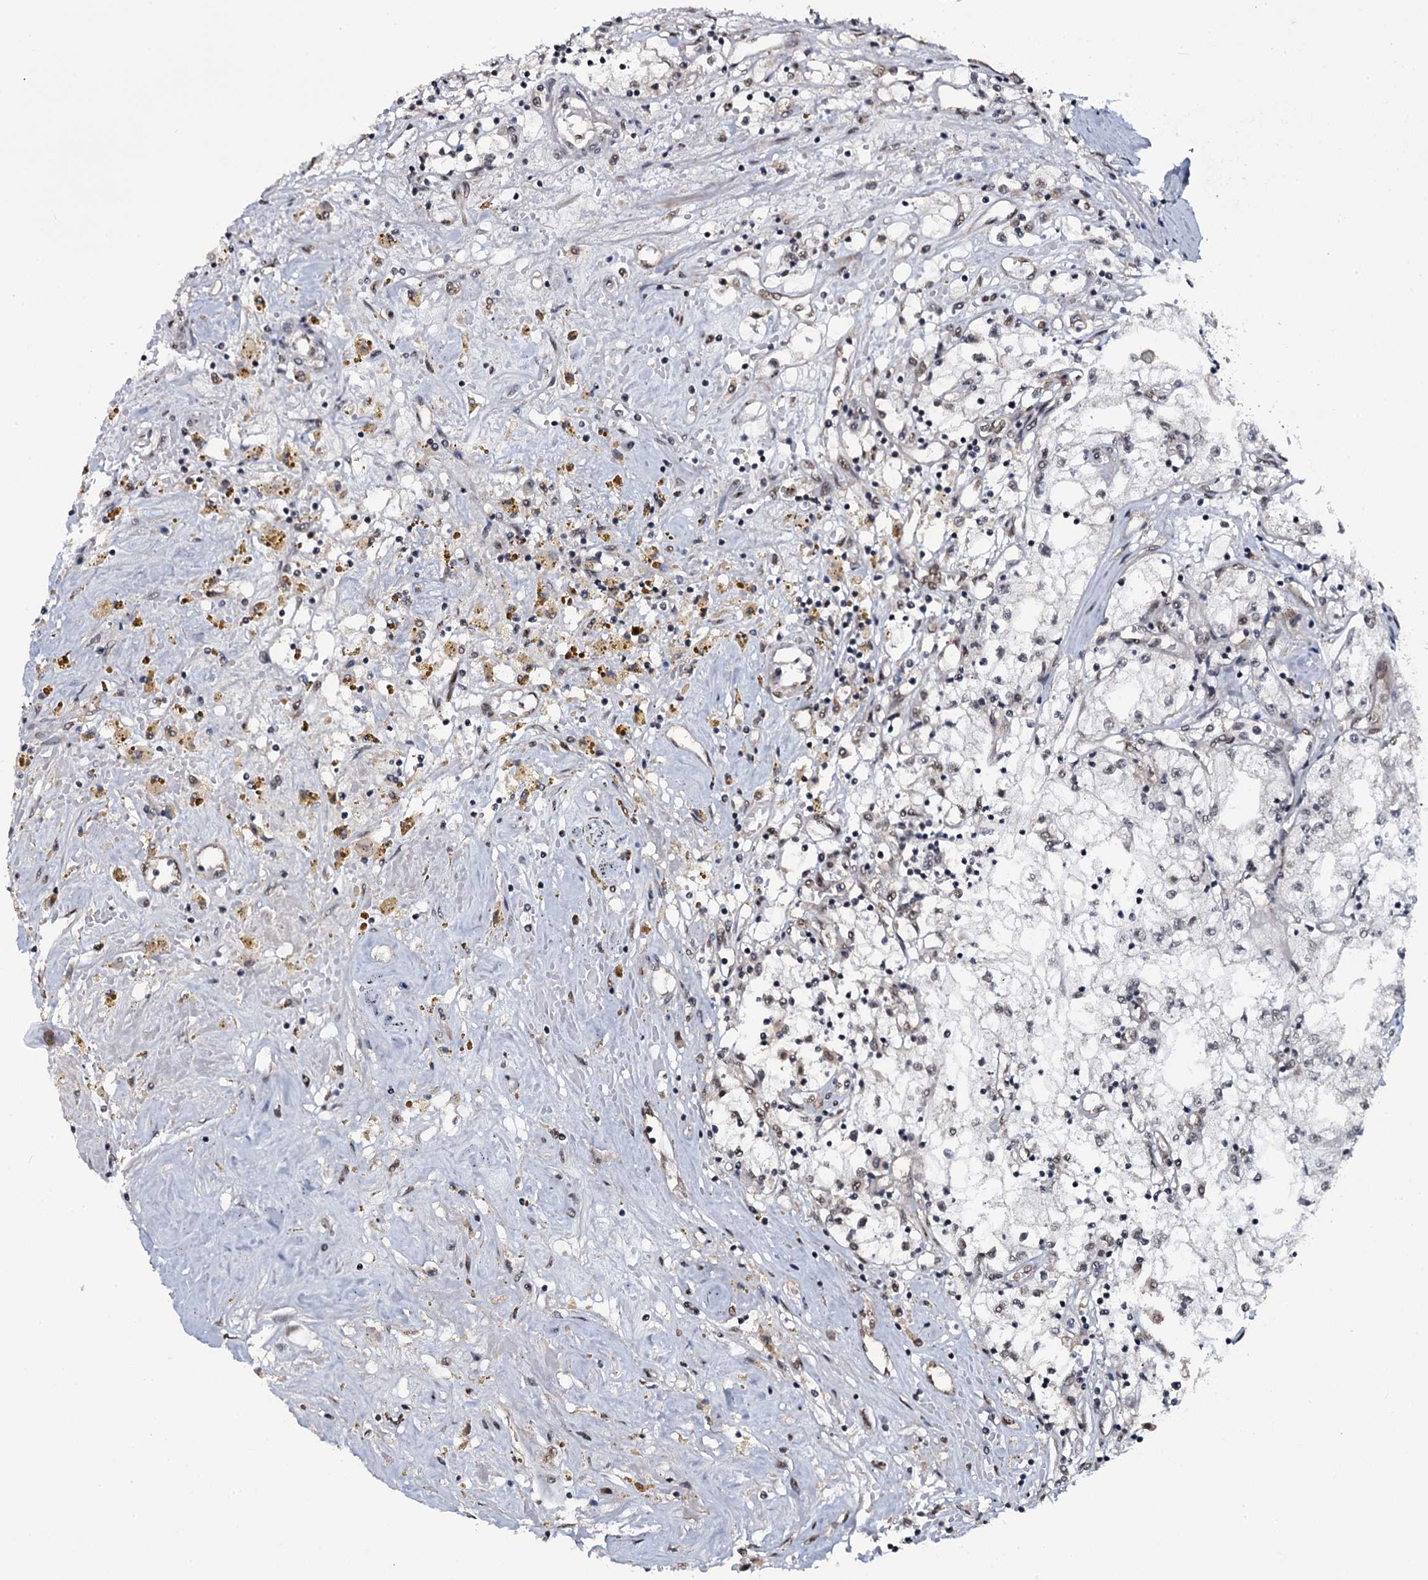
{"staining": {"intensity": "negative", "quantity": "none", "location": "none"}, "tissue": "renal cancer", "cell_type": "Tumor cells", "image_type": "cancer", "snomed": [{"axis": "morphology", "description": "Adenocarcinoma, NOS"}, {"axis": "topography", "description": "Kidney"}], "caption": "Human renal adenocarcinoma stained for a protein using immunohistochemistry reveals no staining in tumor cells.", "gene": "SH2D4B", "patient": {"sex": "male", "age": 56}}